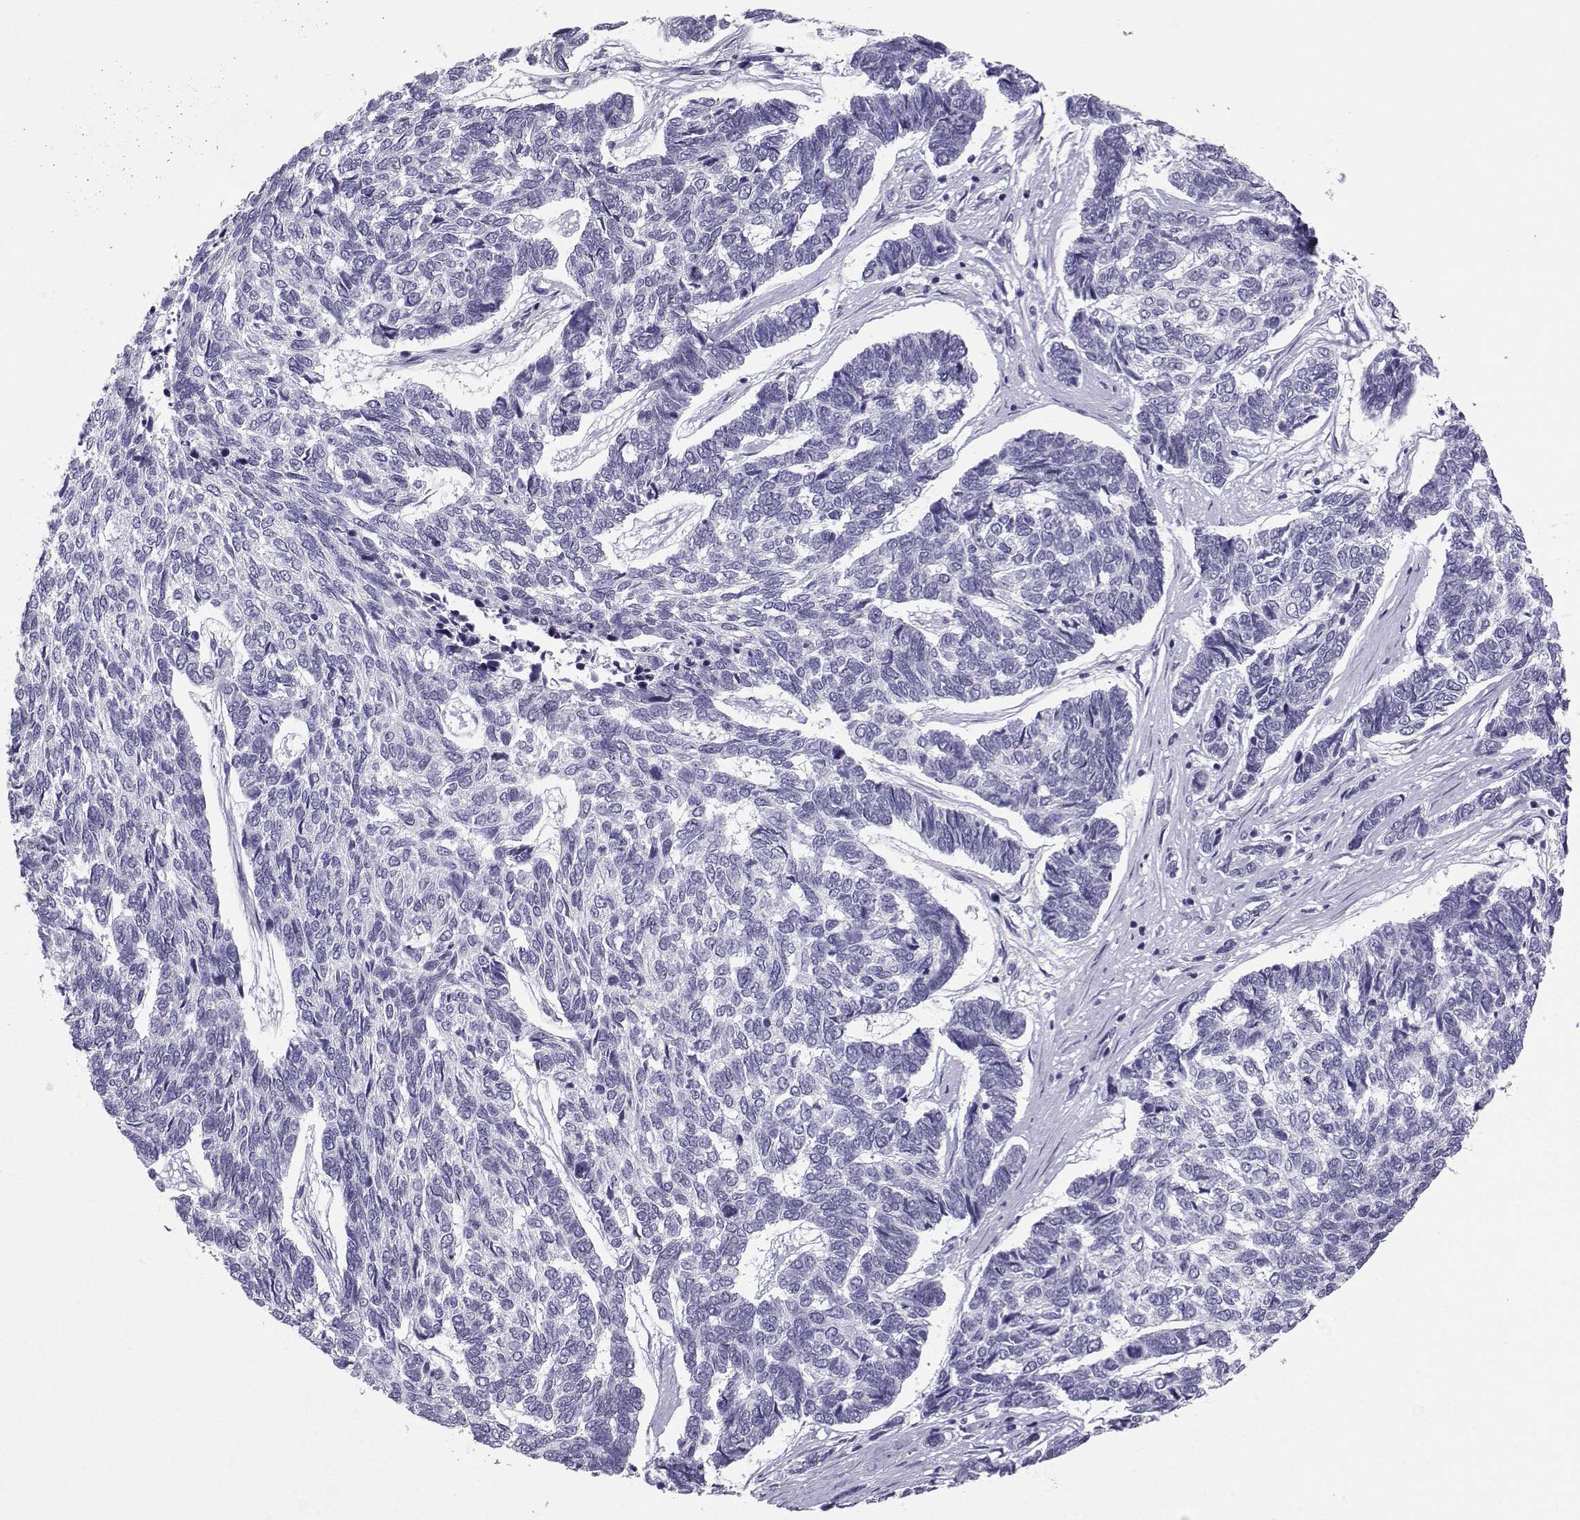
{"staining": {"intensity": "negative", "quantity": "none", "location": "none"}, "tissue": "skin cancer", "cell_type": "Tumor cells", "image_type": "cancer", "snomed": [{"axis": "morphology", "description": "Basal cell carcinoma"}, {"axis": "topography", "description": "Skin"}], "caption": "The immunohistochemistry (IHC) histopathology image has no significant staining in tumor cells of skin cancer tissue.", "gene": "NEFL", "patient": {"sex": "female", "age": 65}}